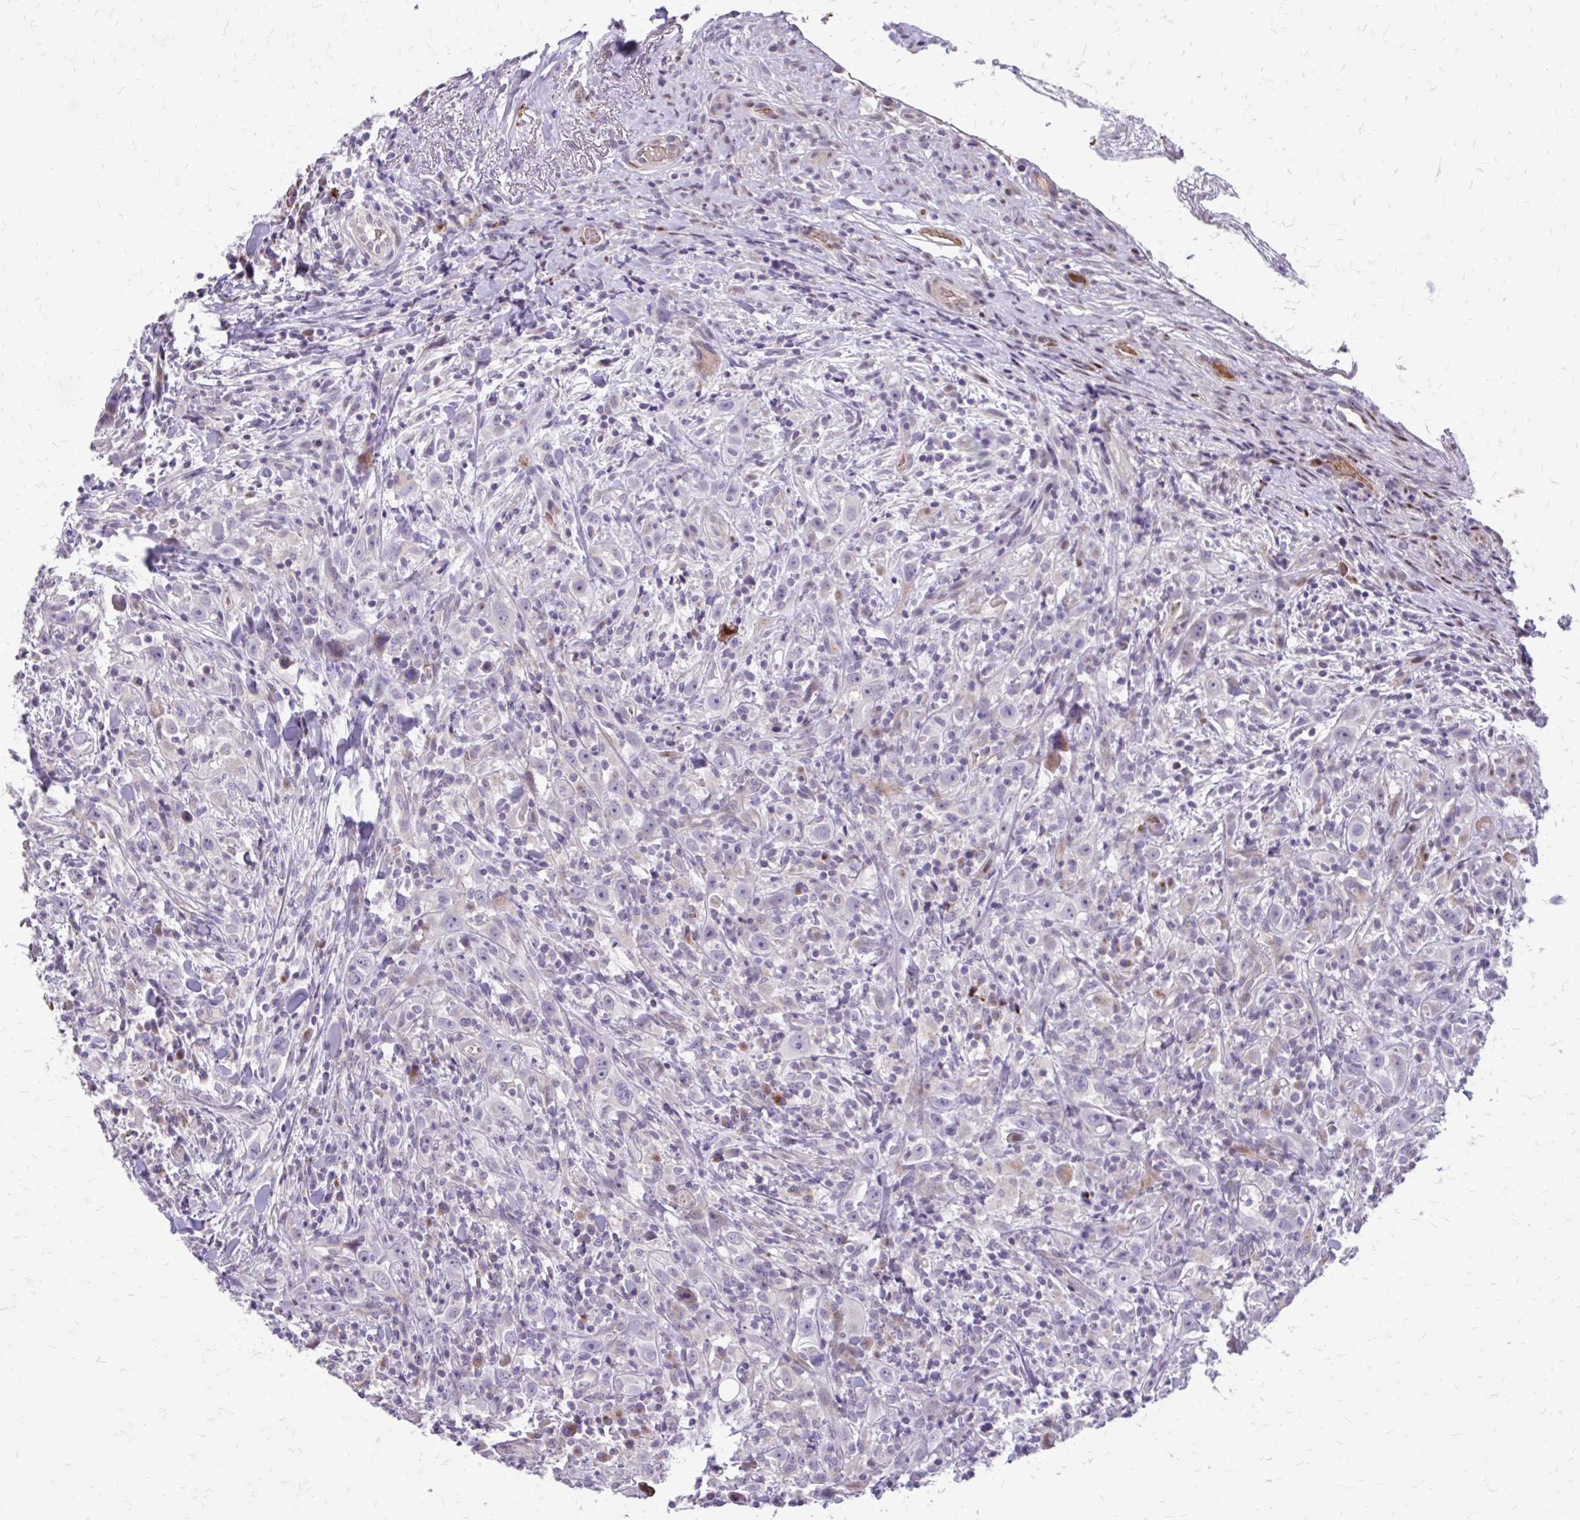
{"staining": {"intensity": "negative", "quantity": "none", "location": "none"}, "tissue": "head and neck cancer", "cell_type": "Tumor cells", "image_type": "cancer", "snomed": [{"axis": "morphology", "description": "Squamous cell carcinoma, NOS"}, {"axis": "topography", "description": "Head-Neck"}], "caption": "Immunohistochemistry (IHC) of human head and neck cancer displays no staining in tumor cells.", "gene": "FUNDC2", "patient": {"sex": "female", "age": 95}}